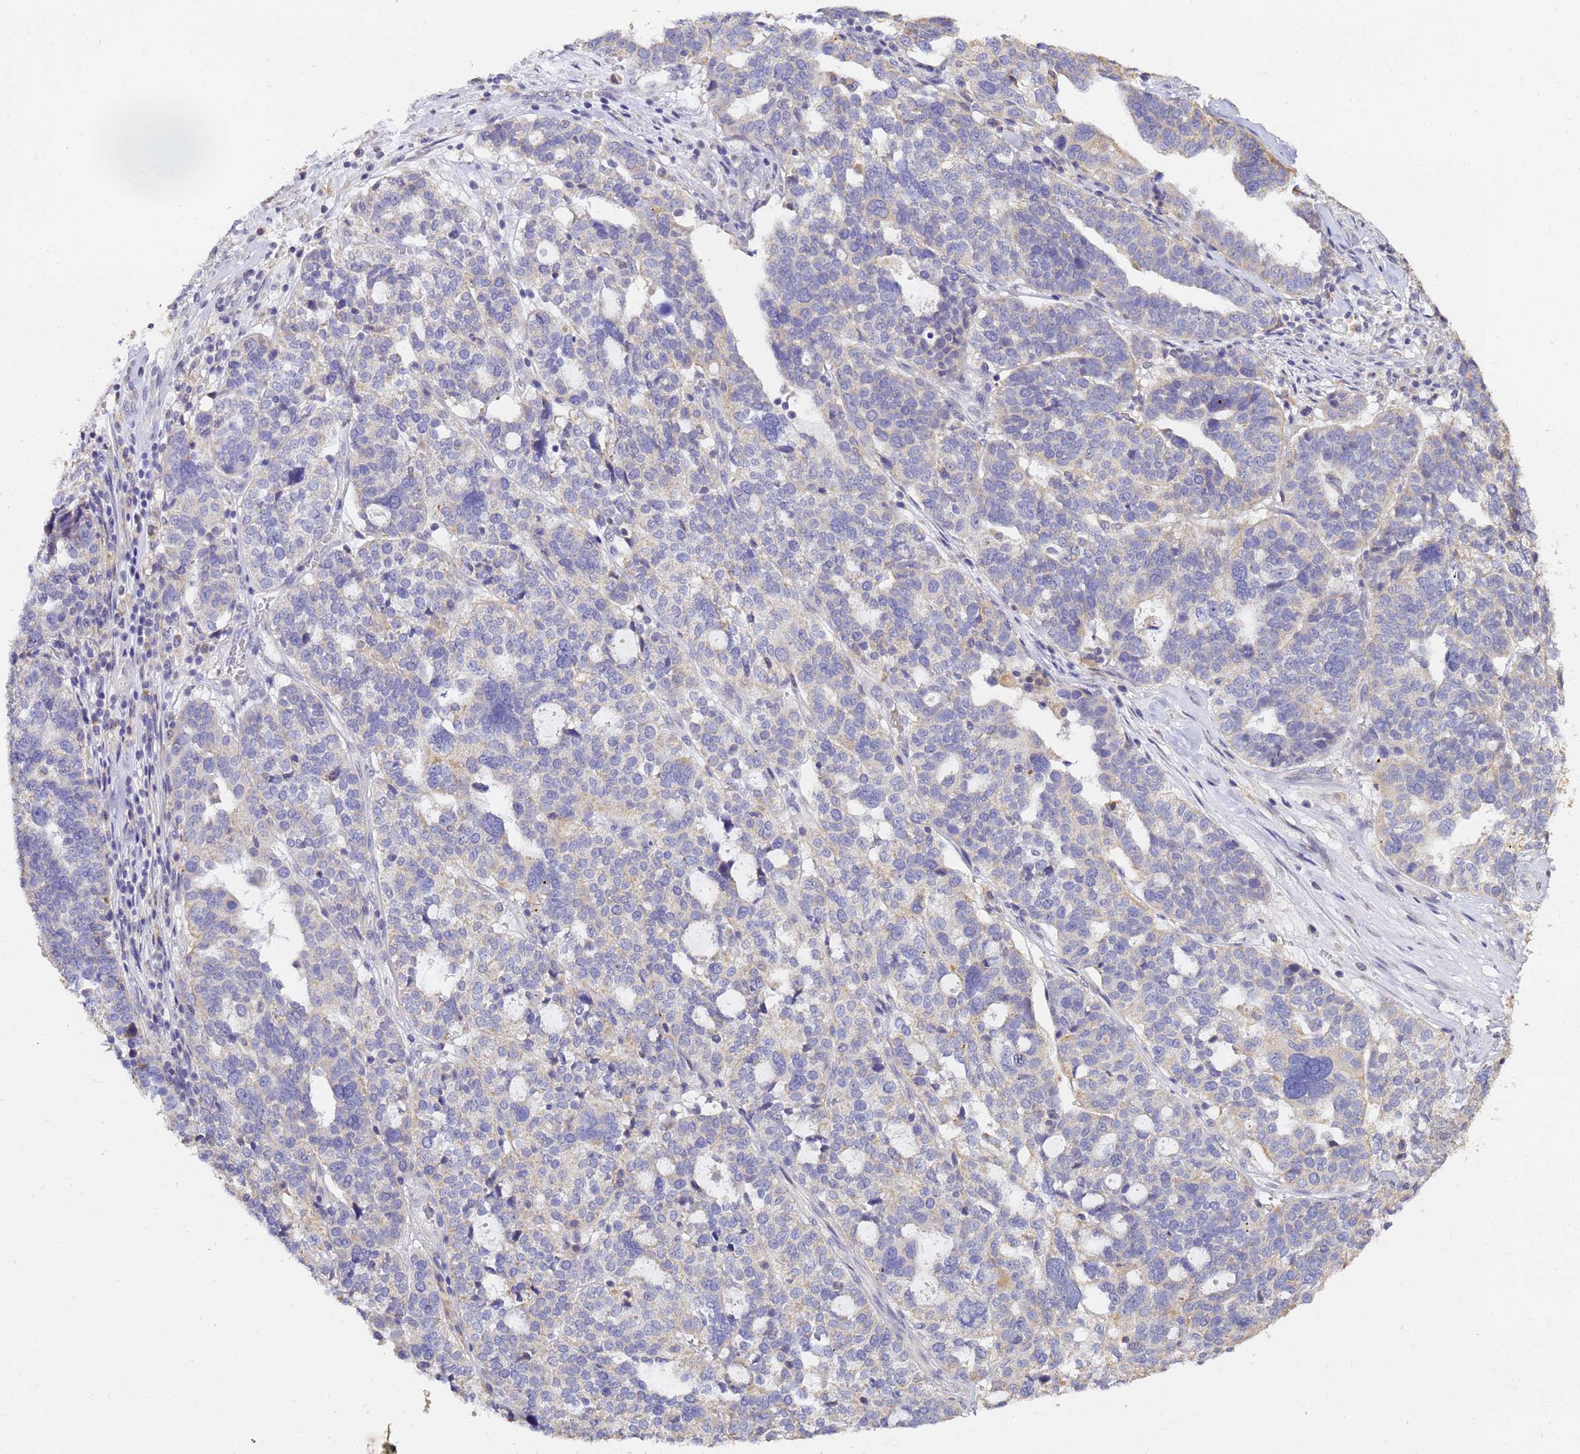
{"staining": {"intensity": "negative", "quantity": "none", "location": "none"}, "tissue": "ovarian cancer", "cell_type": "Tumor cells", "image_type": "cancer", "snomed": [{"axis": "morphology", "description": "Cystadenocarcinoma, serous, NOS"}, {"axis": "topography", "description": "Ovary"}], "caption": "The immunohistochemistry (IHC) photomicrograph has no significant positivity in tumor cells of ovarian serous cystadenocarcinoma tissue.", "gene": "ARL8B", "patient": {"sex": "female", "age": 59}}